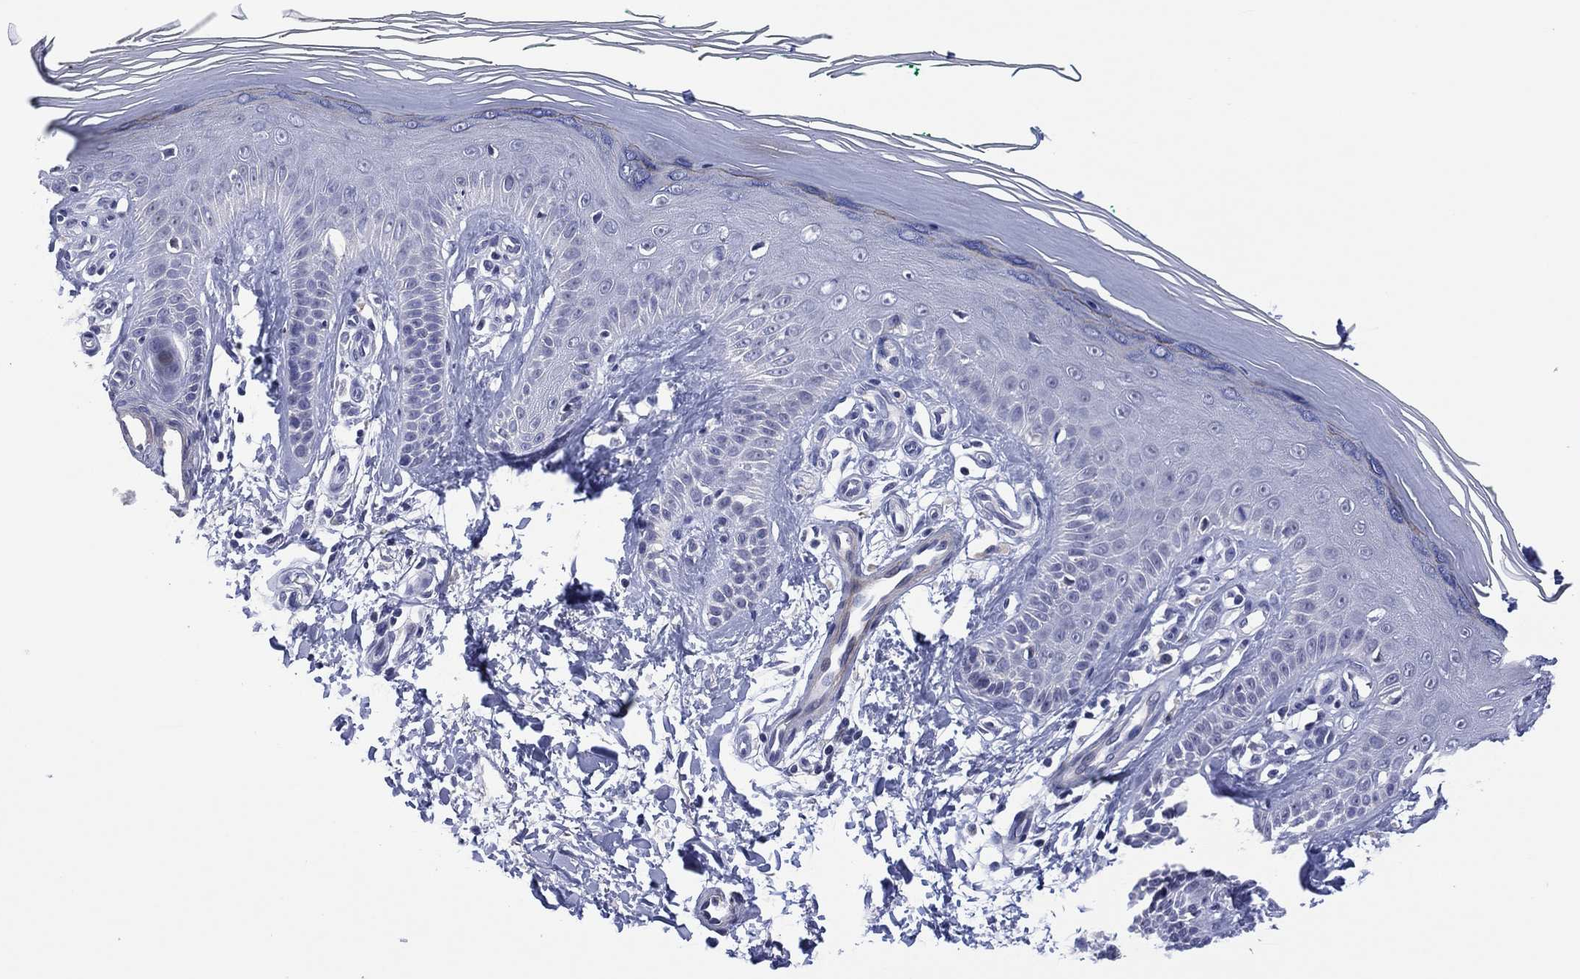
{"staining": {"intensity": "negative", "quantity": "none", "location": "none"}, "tissue": "skin", "cell_type": "Fibroblasts", "image_type": "normal", "snomed": [{"axis": "morphology", "description": "Normal tissue, NOS"}, {"axis": "morphology", "description": "Inflammation, NOS"}, {"axis": "morphology", "description": "Fibrosis, NOS"}, {"axis": "topography", "description": "Skin"}], "caption": "A photomicrograph of human skin is negative for staining in fibroblasts. (DAB immunohistochemistry, high magnification).", "gene": "CLIP3", "patient": {"sex": "male", "age": 71}}